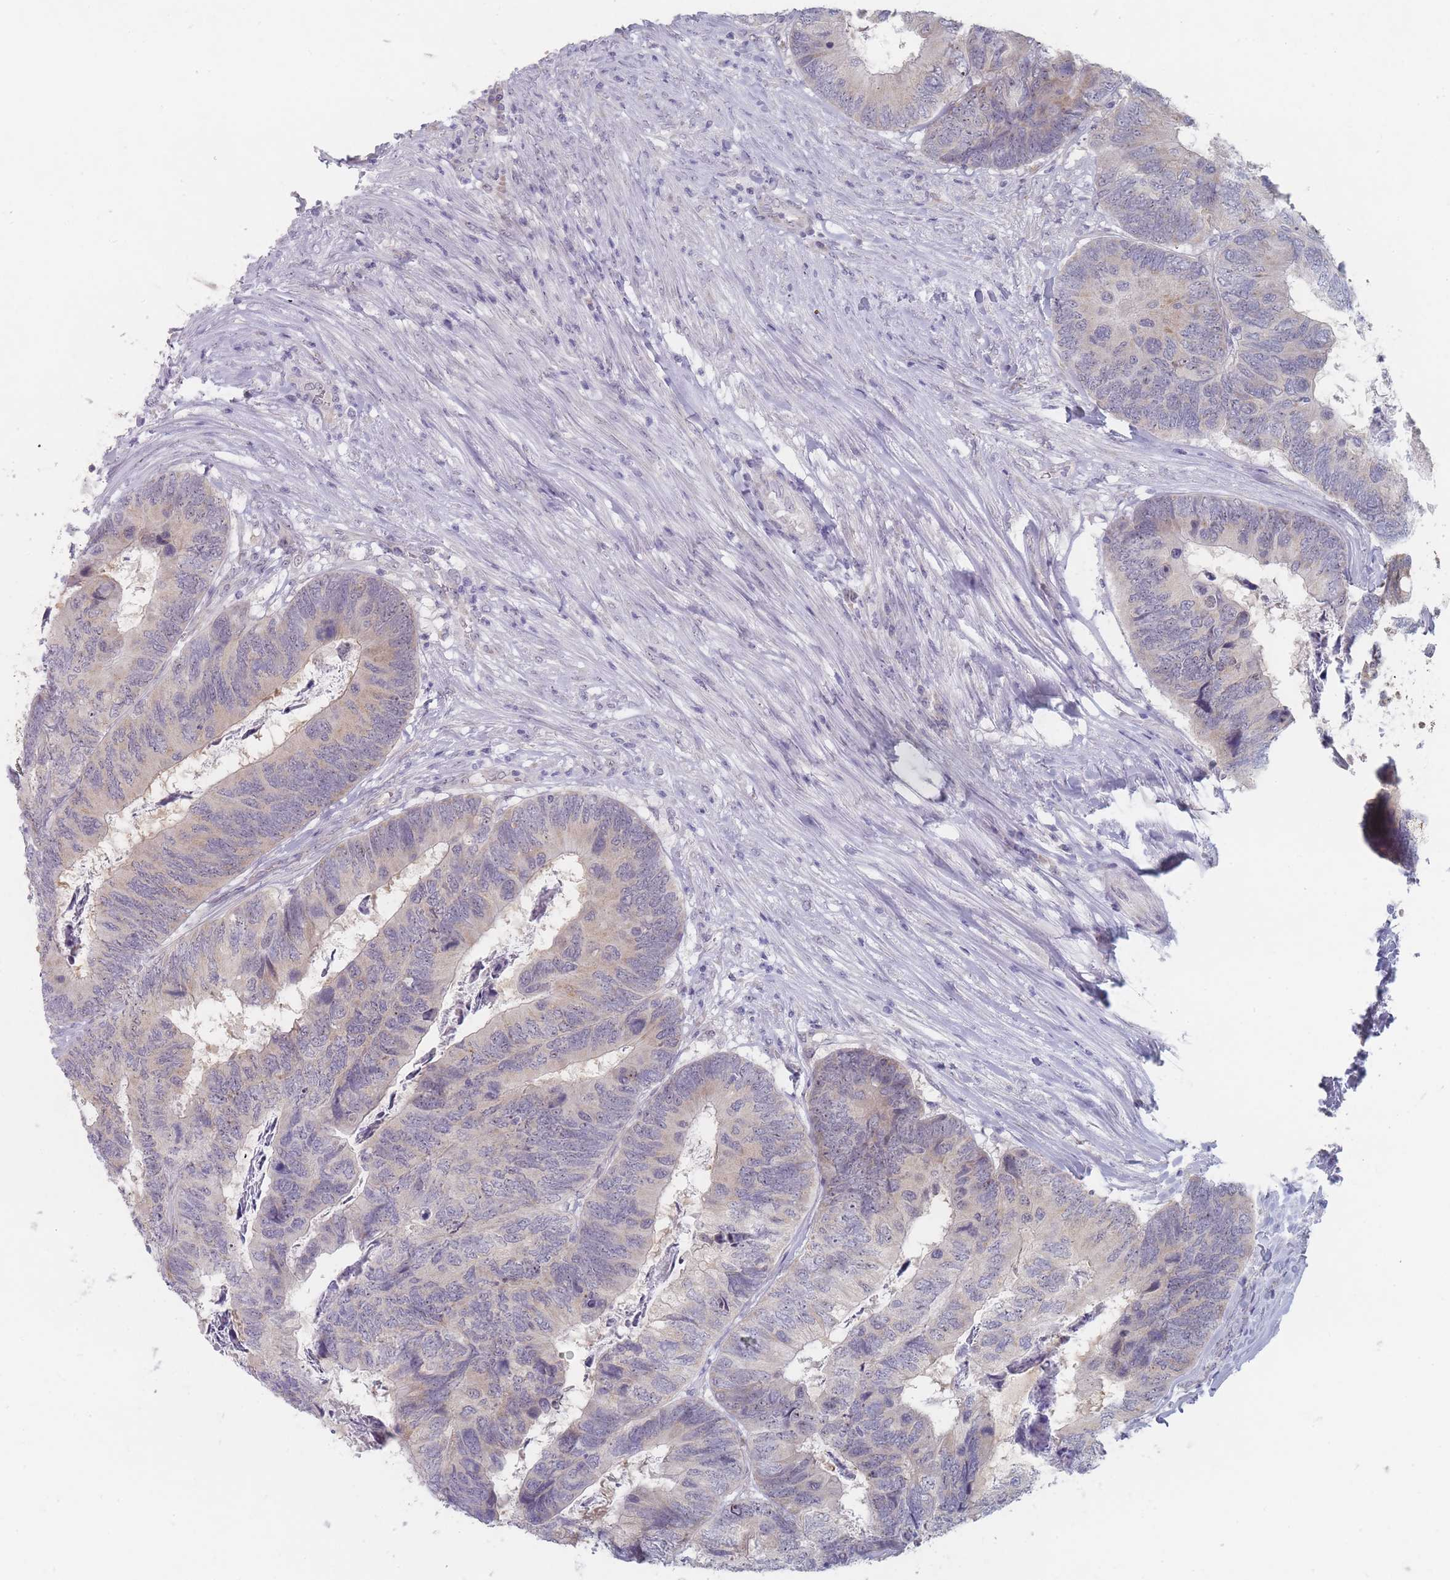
{"staining": {"intensity": "negative", "quantity": "none", "location": "none"}, "tissue": "colorectal cancer", "cell_type": "Tumor cells", "image_type": "cancer", "snomed": [{"axis": "morphology", "description": "Adenocarcinoma, NOS"}, {"axis": "topography", "description": "Colon"}], "caption": "Tumor cells are negative for protein expression in human colorectal cancer (adenocarcinoma).", "gene": "RNF8", "patient": {"sex": "female", "age": 67}}